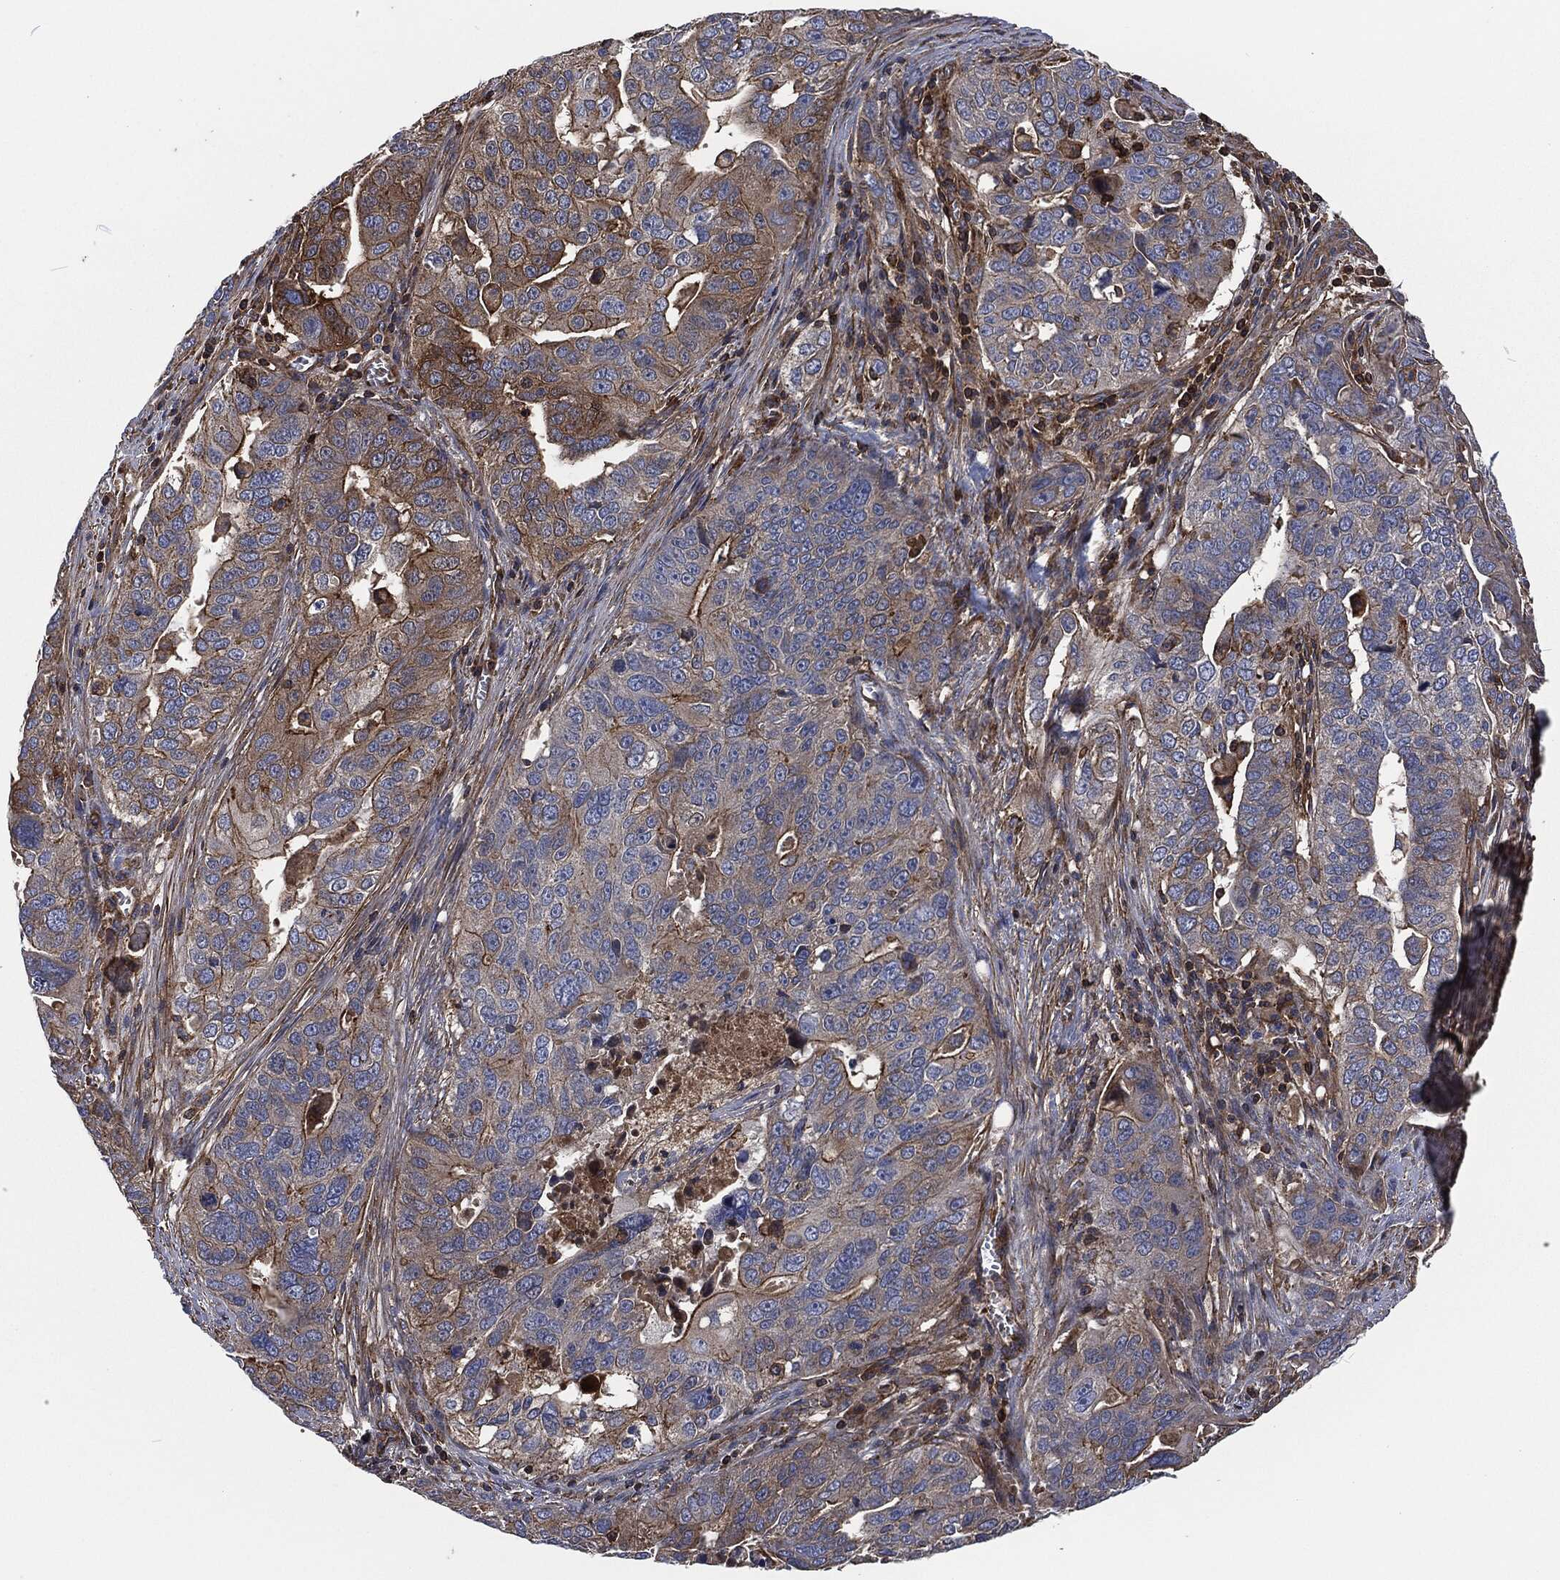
{"staining": {"intensity": "strong", "quantity": "<25%", "location": "cytoplasmic/membranous"}, "tissue": "ovarian cancer", "cell_type": "Tumor cells", "image_type": "cancer", "snomed": [{"axis": "morphology", "description": "Carcinoma, endometroid"}, {"axis": "topography", "description": "Soft tissue"}, {"axis": "topography", "description": "Ovary"}], "caption": "Tumor cells reveal strong cytoplasmic/membranous staining in about <25% of cells in ovarian cancer.", "gene": "LGALS9", "patient": {"sex": "female", "age": 52}}